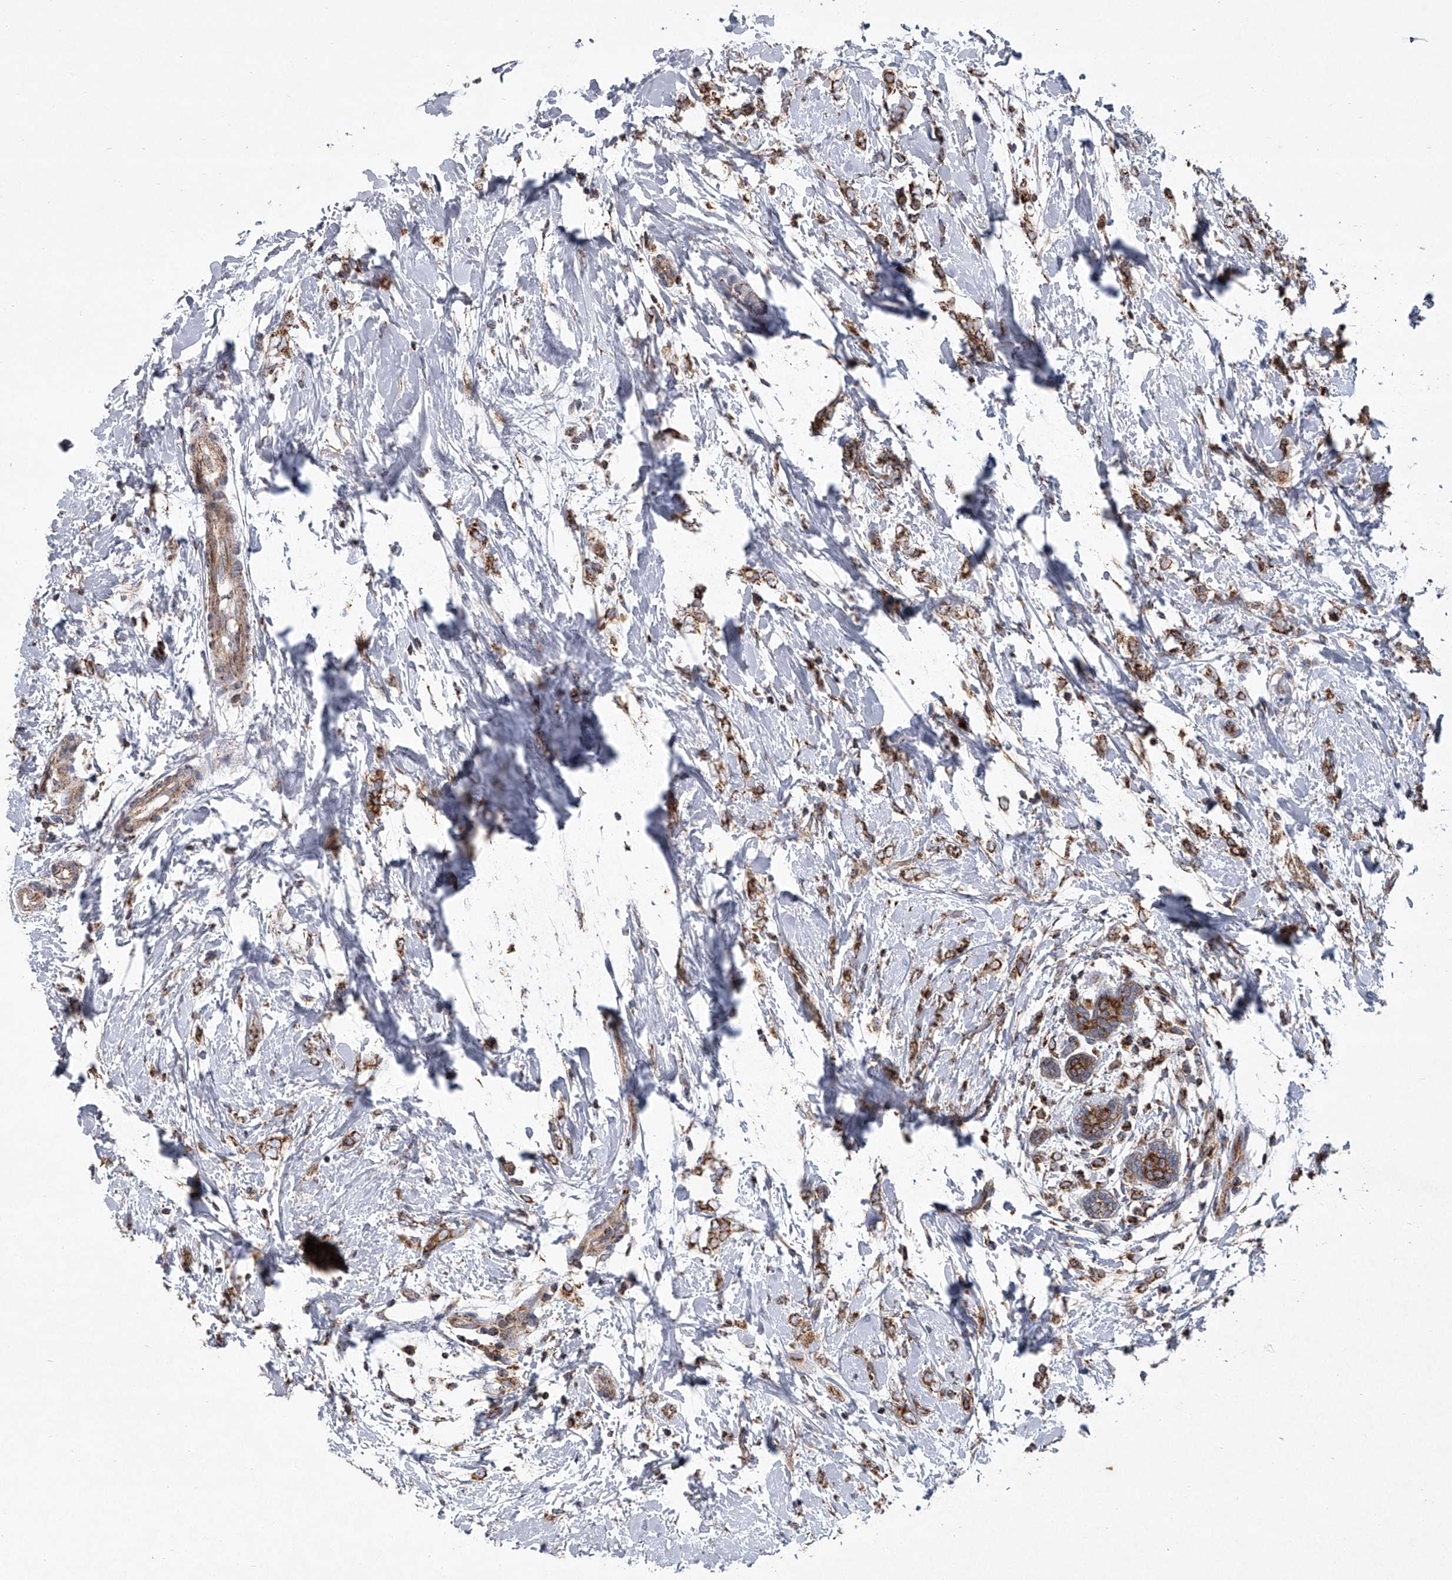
{"staining": {"intensity": "moderate", "quantity": ">75%", "location": "cytoplasmic/membranous"}, "tissue": "breast cancer", "cell_type": "Tumor cells", "image_type": "cancer", "snomed": [{"axis": "morphology", "description": "Normal tissue, NOS"}, {"axis": "morphology", "description": "Lobular carcinoma"}, {"axis": "topography", "description": "Breast"}], "caption": "Lobular carcinoma (breast) stained with a protein marker exhibits moderate staining in tumor cells.", "gene": "ZC3H15", "patient": {"sex": "female", "age": 47}}